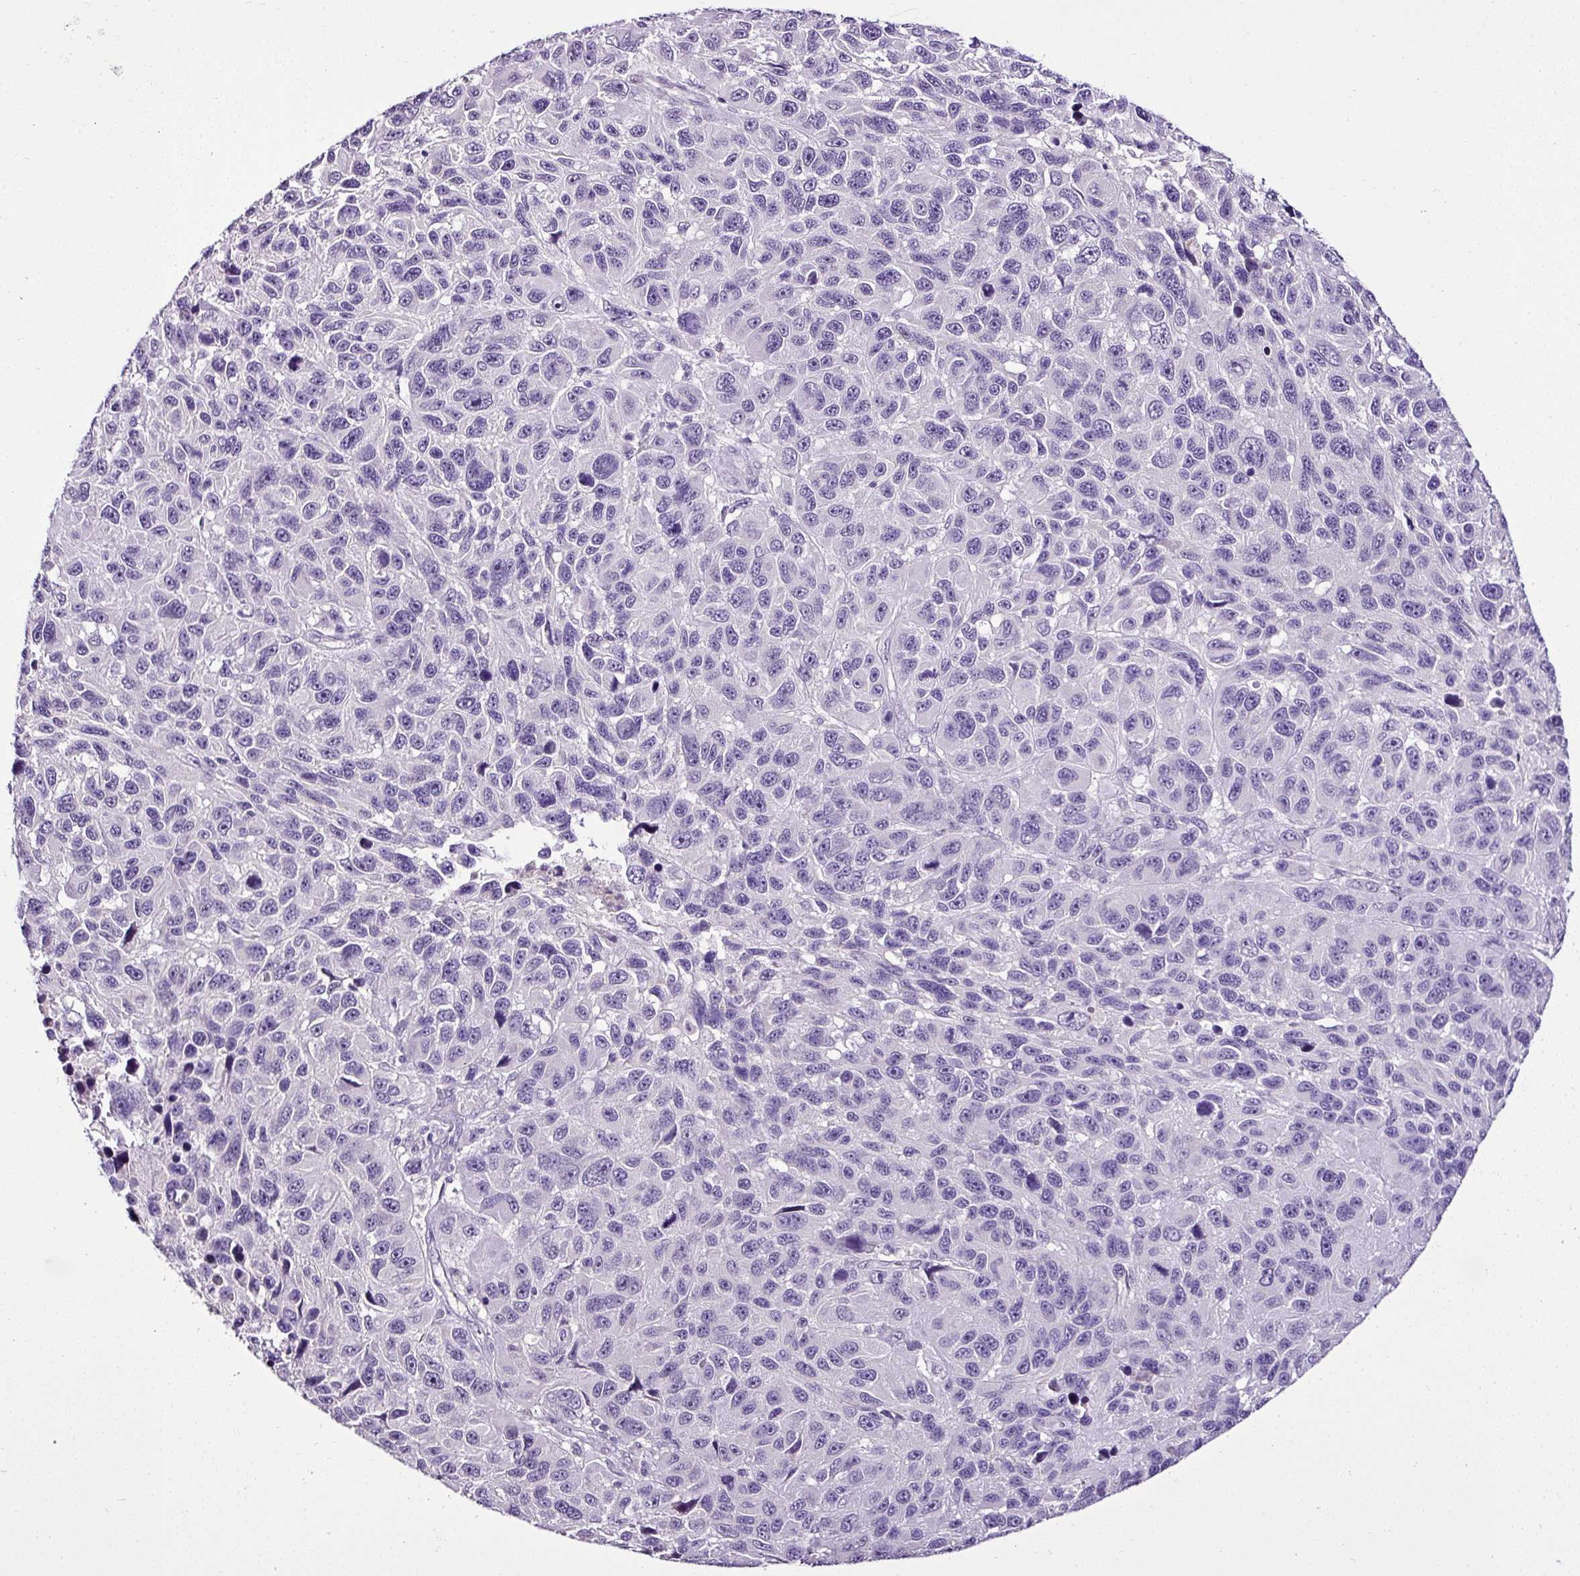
{"staining": {"intensity": "negative", "quantity": "none", "location": "none"}, "tissue": "melanoma", "cell_type": "Tumor cells", "image_type": "cancer", "snomed": [{"axis": "morphology", "description": "Malignant melanoma, NOS"}, {"axis": "topography", "description": "Skin"}], "caption": "Immunohistochemistry (IHC) histopathology image of human melanoma stained for a protein (brown), which demonstrates no positivity in tumor cells. Nuclei are stained in blue.", "gene": "ESR1", "patient": {"sex": "male", "age": 53}}